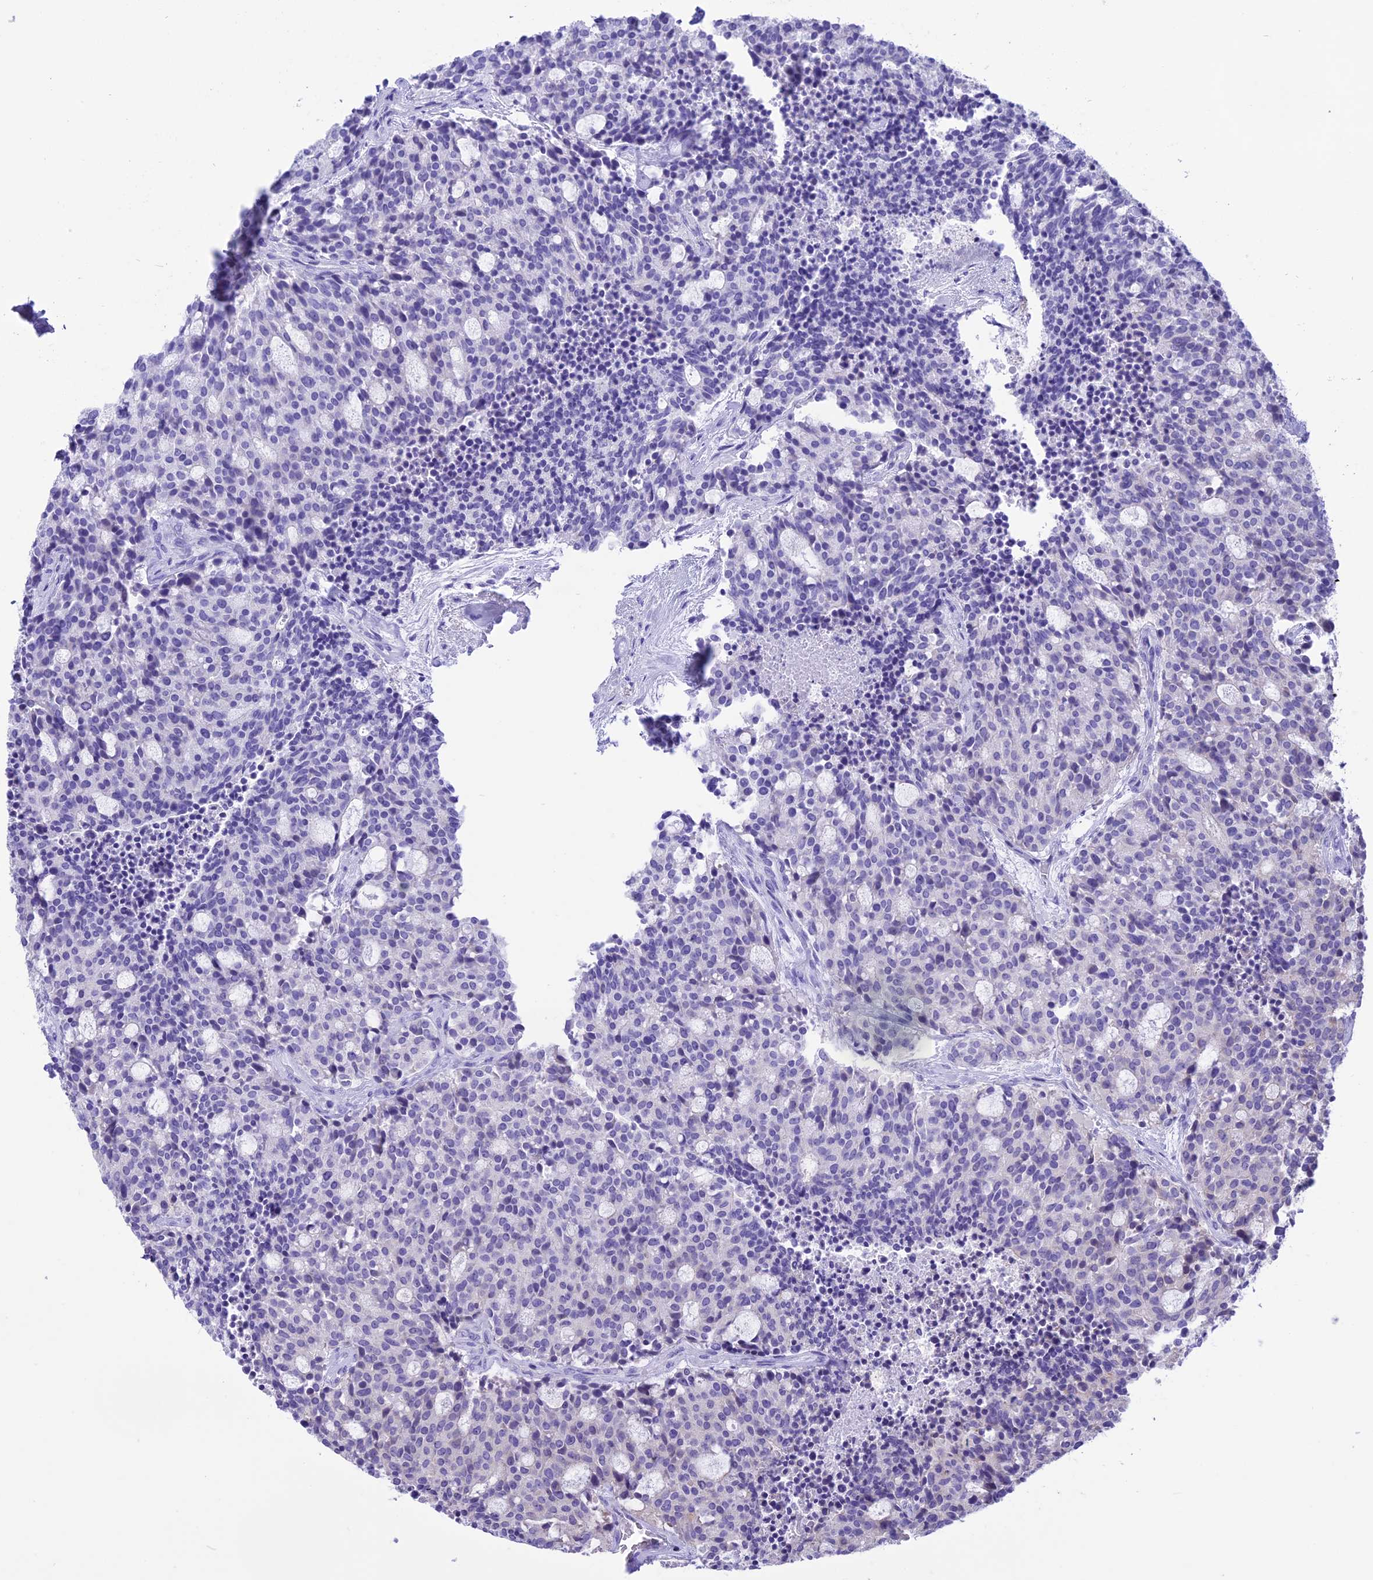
{"staining": {"intensity": "negative", "quantity": "none", "location": "none"}, "tissue": "carcinoid", "cell_type": "Tumor cells", "image_type": "cancer", "snomed": [{"axis": "morphology", "description": "Carcinoid, malignant, NOS"}, {"axis": "topography", "description": "Pancreas"}], "caption": "Immunohistochemical staining of human malignant carcinoid exhibits no significant expression in tumor cells.", "gene": "CMSS1", "patient": {"sex": "female", "age": 54}}